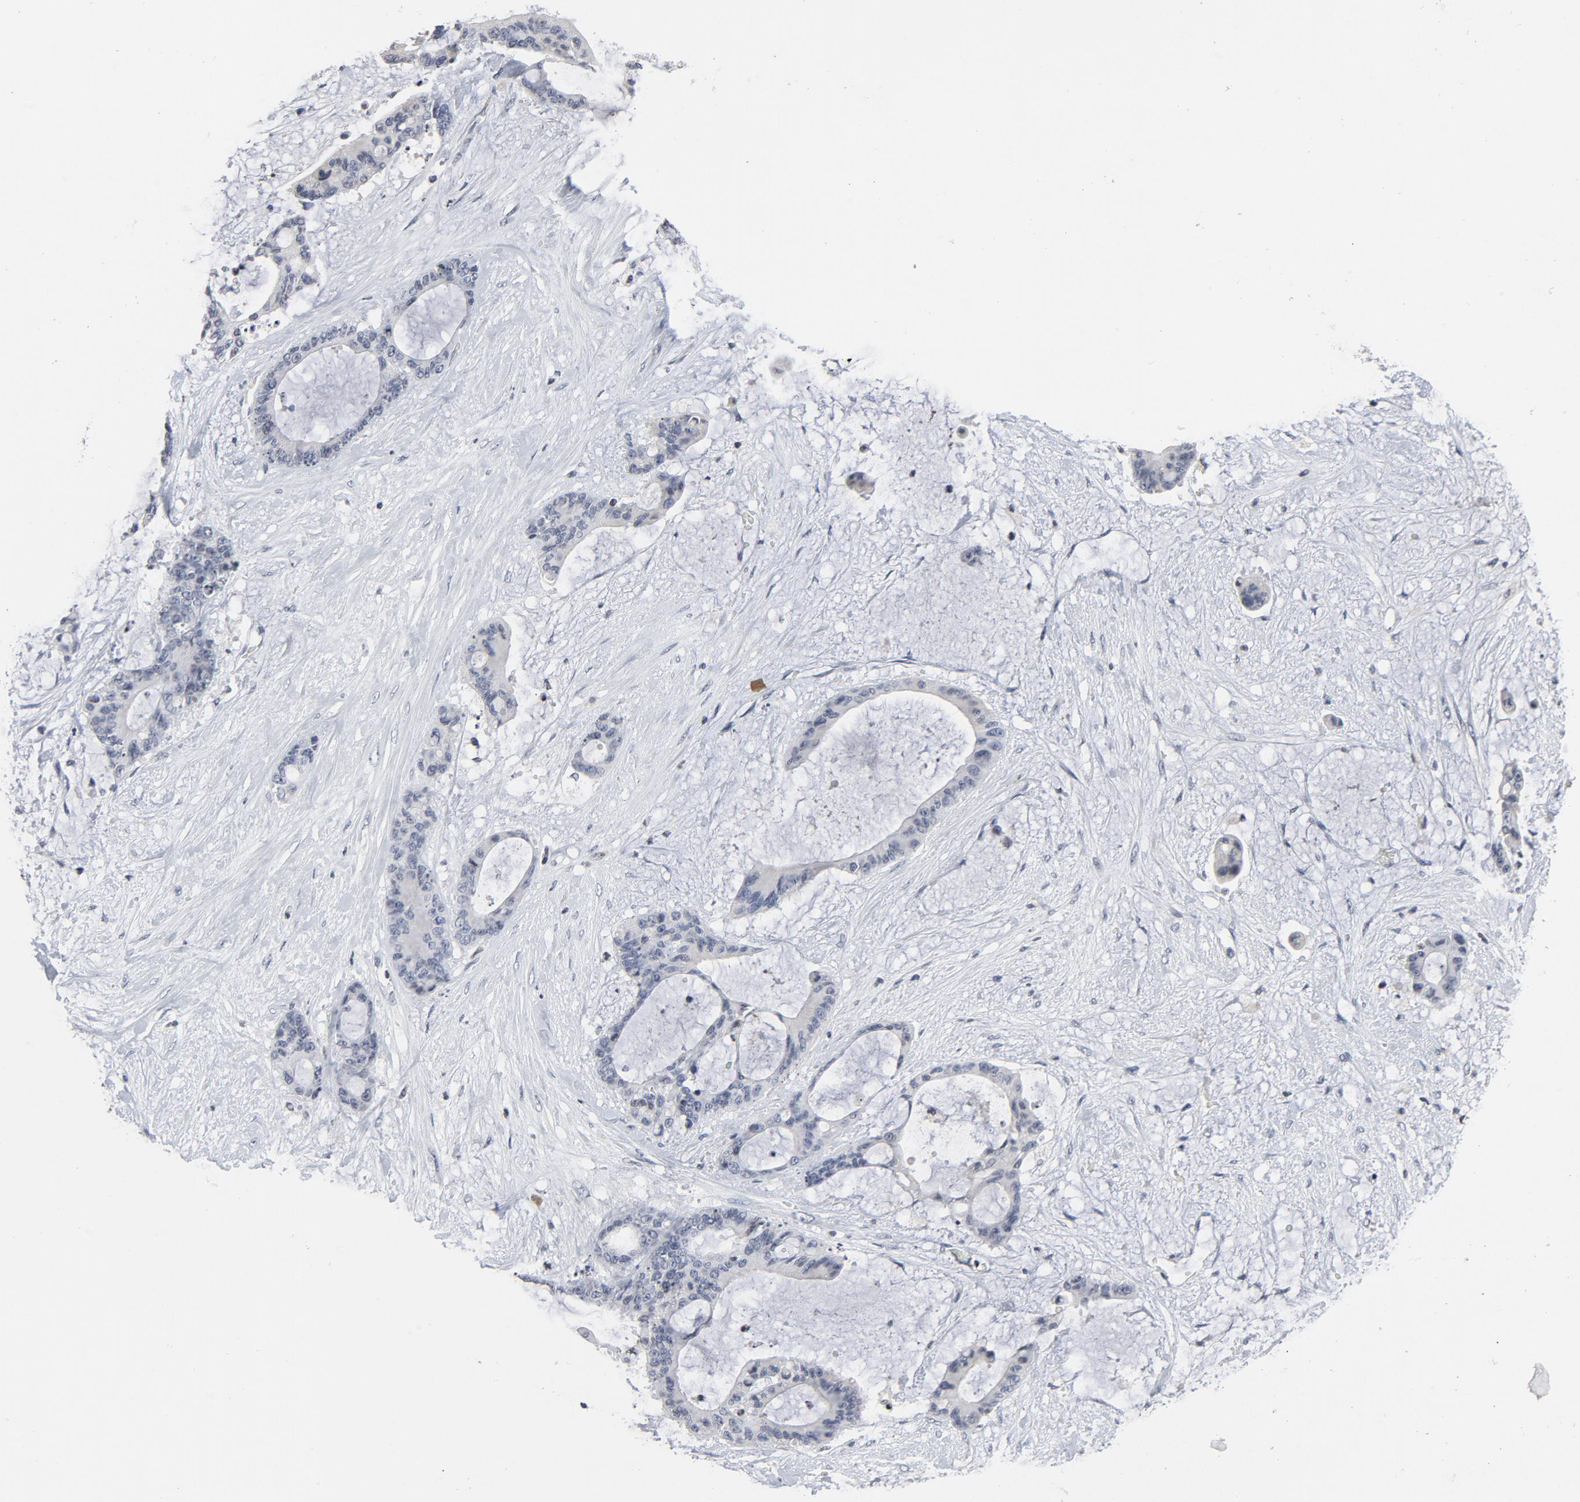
{"staining": {"intensity": "negative", "quantity": "none", "location": "none"}, "tissue": "liver cancer", "cell_type": "Tumor cells", "image_type": "cancer", "snomed": [{"axis": "morphology", "description": "Cholangiocarcinoma"}, {"axis": "topography", "description": "Liver"}], "caption": "An image of human liver cholangiocarcinoma is negative for staining in tumor cells.", "gene": "TCL1A", "patient": {"sex": "female", "age": 73}}